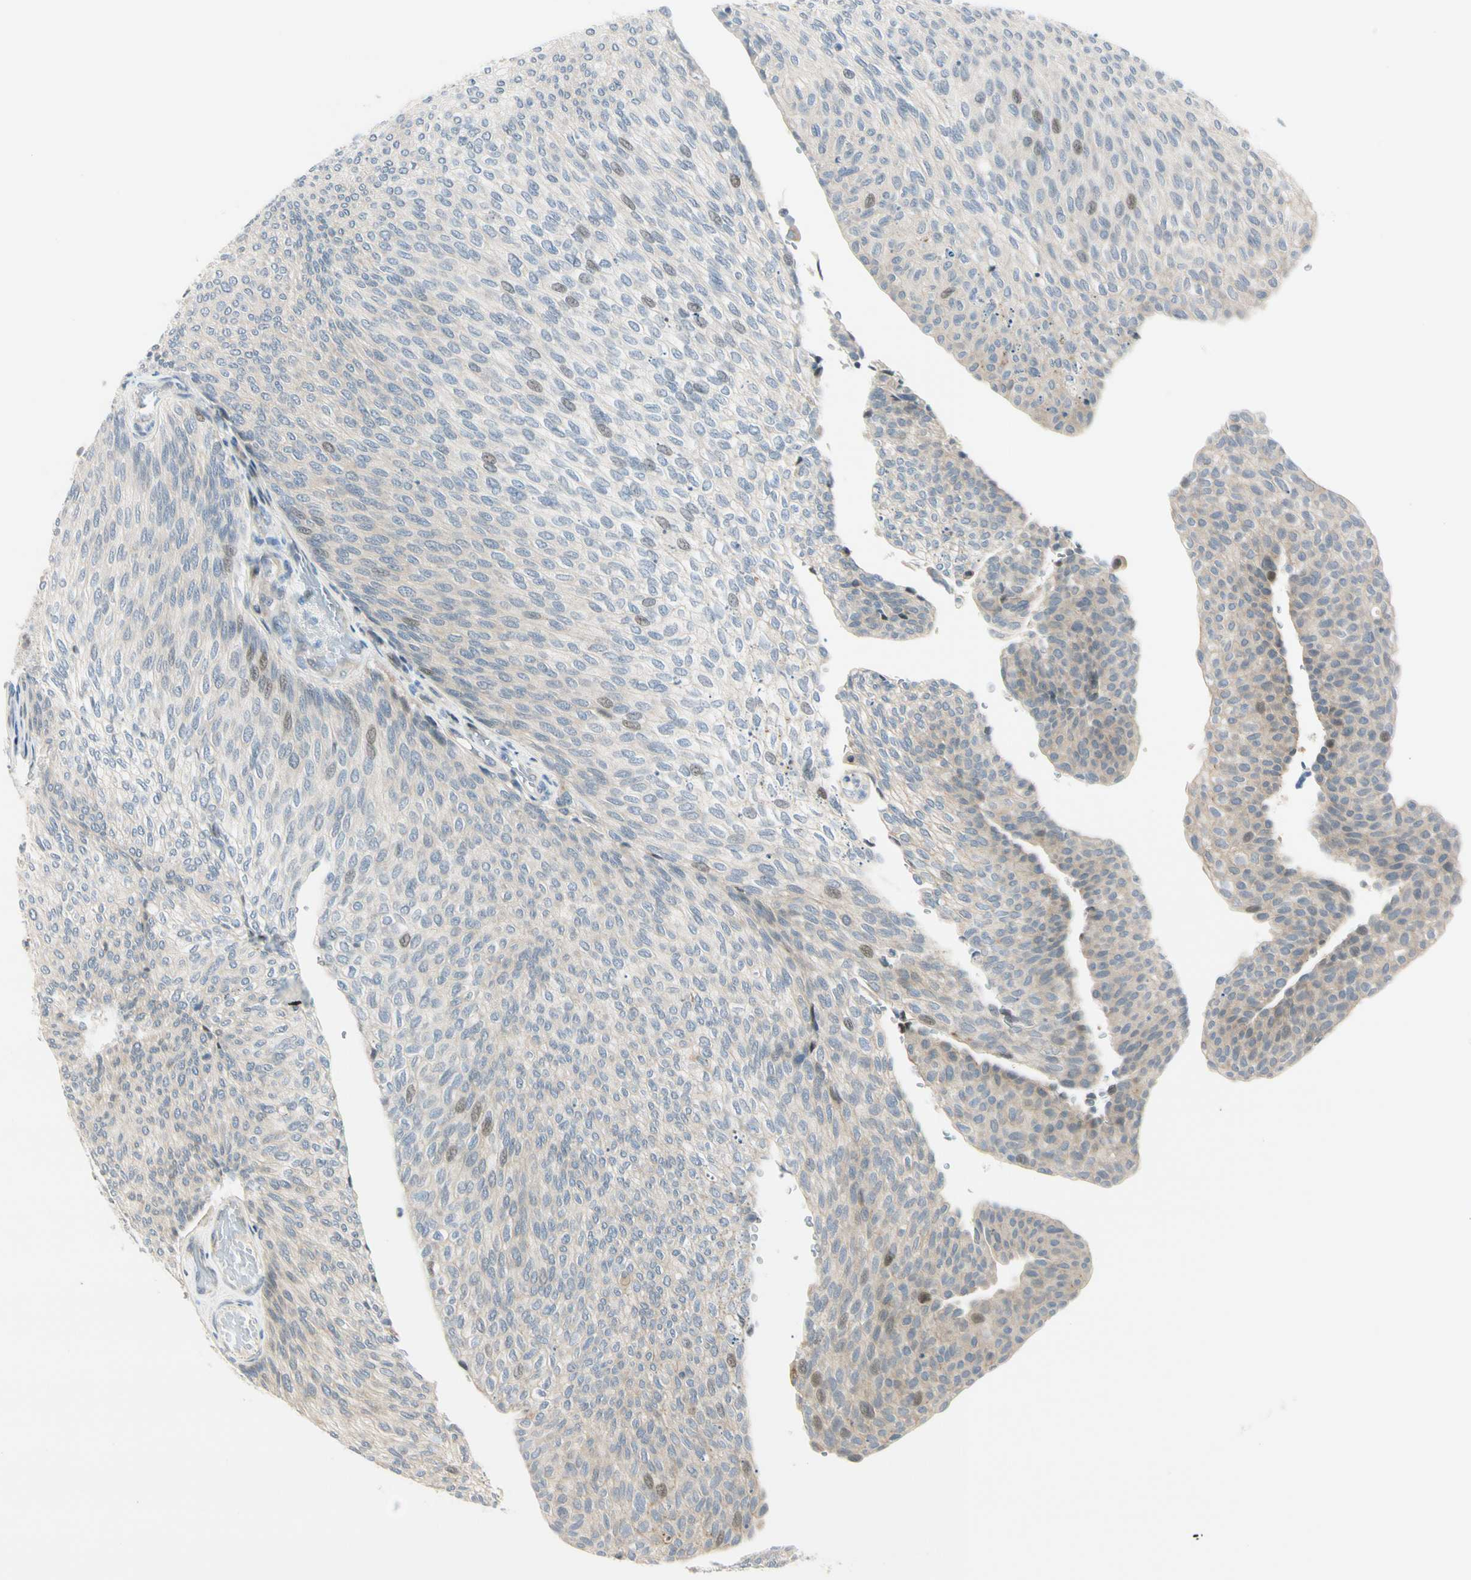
{"staining": {"intensity": "weak", "quantity": "<25%", "location": "nuclear"}, "tissue": "urothelial cancer", "cell_type": "Tumor cells", "image_type": "cancer", "snomed": [{"axis": "morphology", "description": "Urothelial carcinoma, Low grade"}, {"axis": "topography", "description": "Urinary bladder"}], "caption": "There is no significant expression in tumor cells of urothelial cancer.", "gene": "NPDC1", "patient": {"sex": "female", "age": 79}}